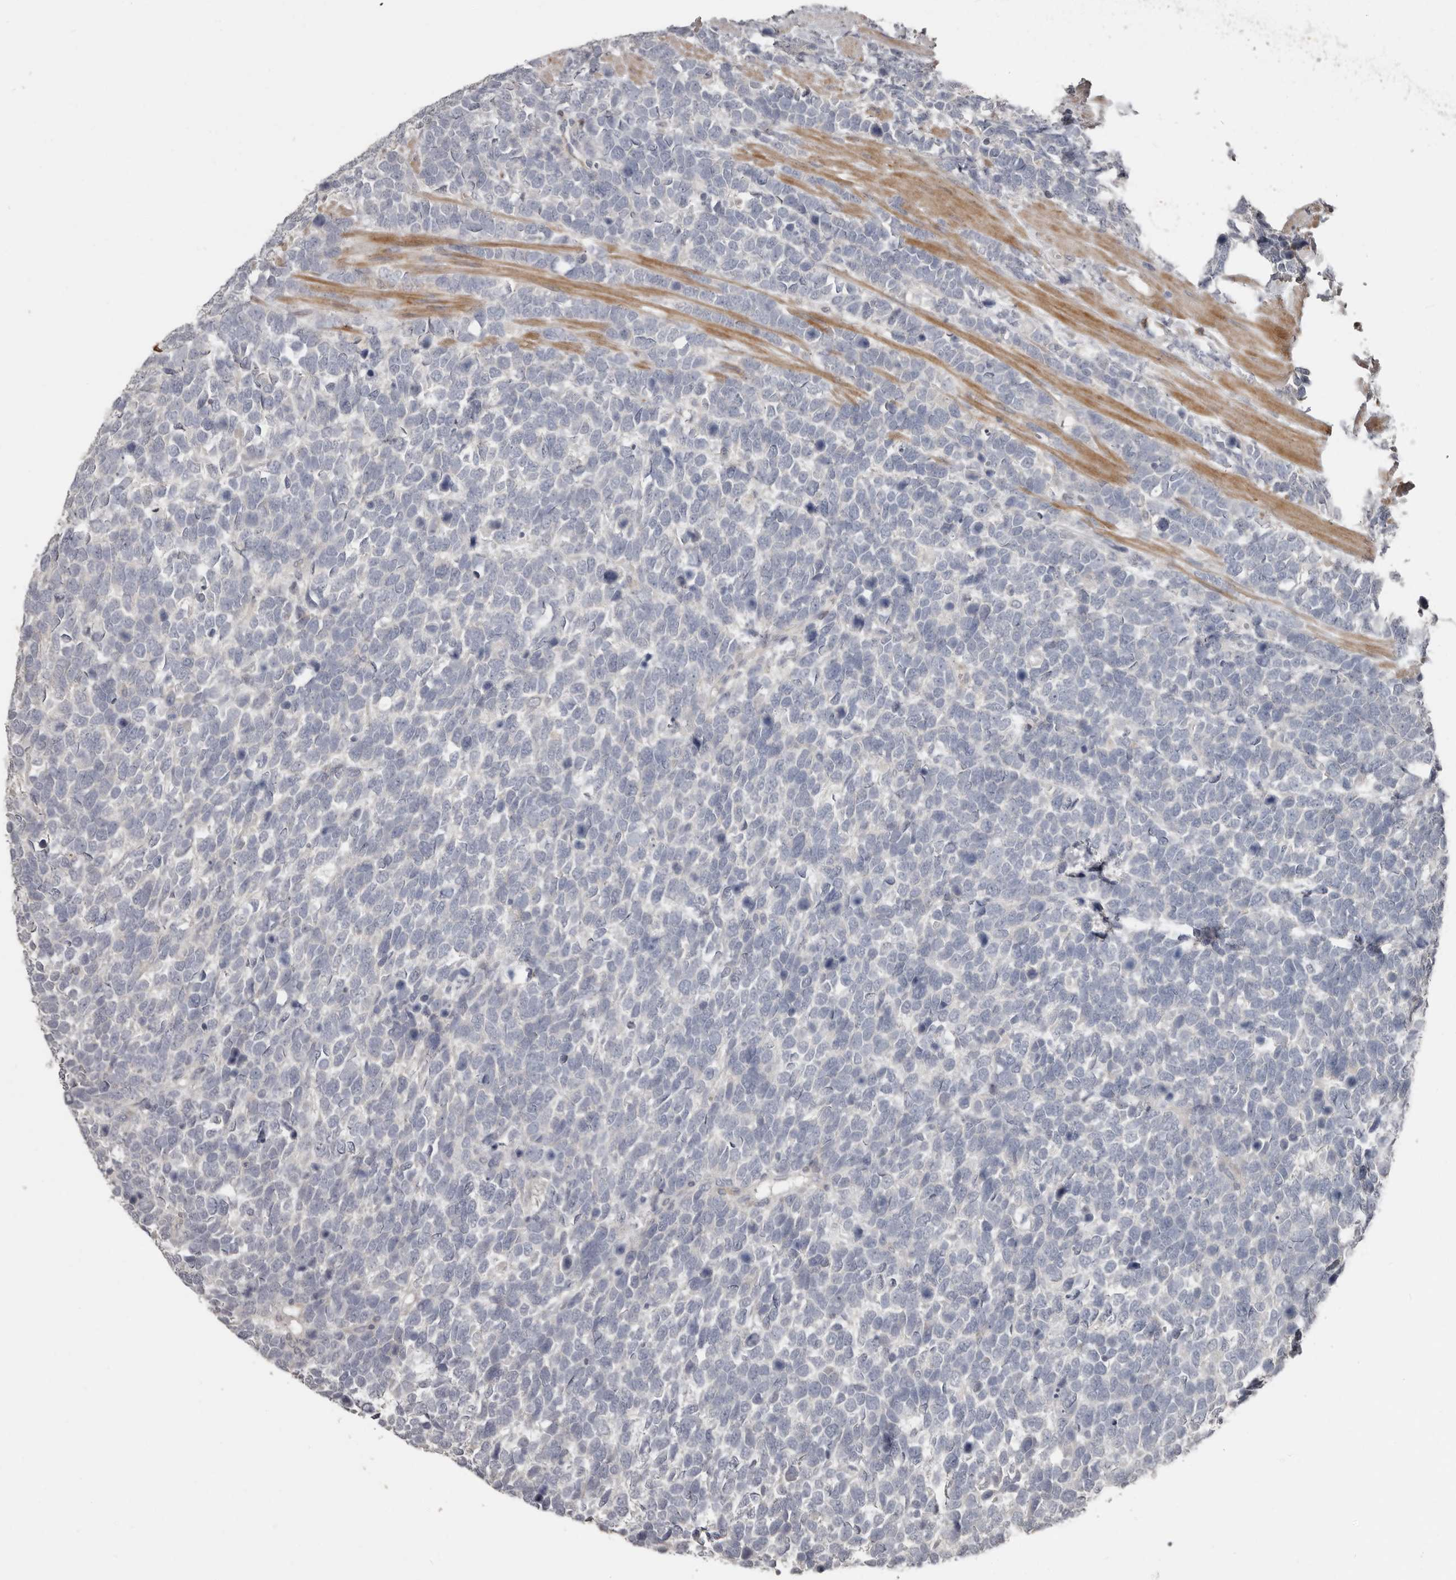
{"staining": {"intensity": "negative", "quantity": "none", "location": "none"}, "tissue": "urothelial cancer", "cell_type": "Tumor cells", "image_type": "cancer", "snomed": [{"axis": "morphology", "description": "Urothelial carcinoma, High grade"}, {"axis": "topography", "description": "Urinary bladder"}], "caption": "Image shows no significant protein staining in tumor cells of urothelial cancer.", "gene": "KCNJ8", "patient": {"sex": "female", "age": 82}}